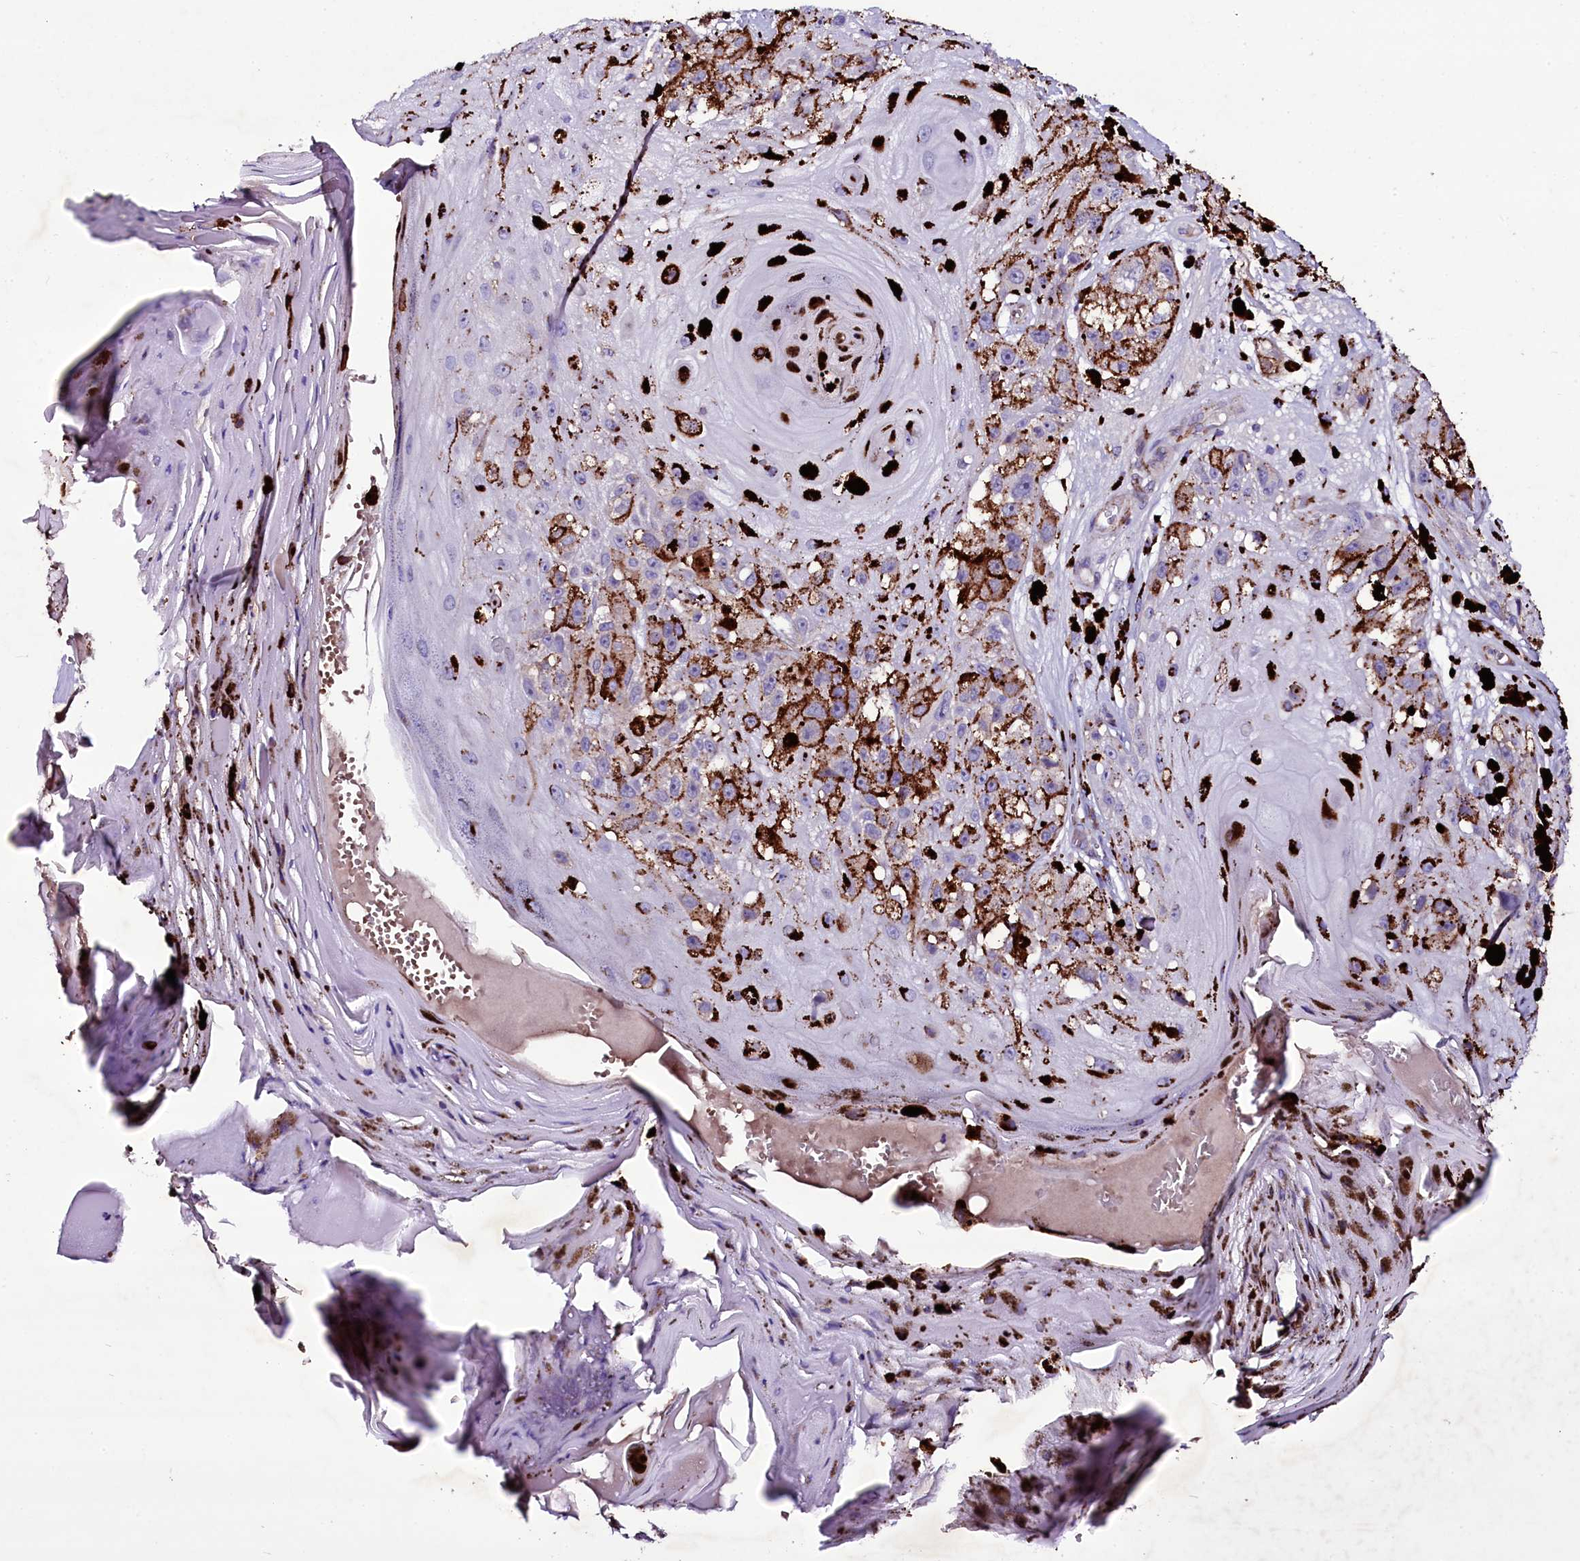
{"staining": {"intensity": "negative", "quantity": "none", "location": "none"}, "tissue": "melanoma", "cell_type": "Tumor cells", "image_type": "cancer", "snomed": [{"axis": "morphology", "description": "Malignant melanoma, NOS"}, {"axis": "topography", "description": "Skin"}], "caption": "The micrograph exhibits no significant expression in tumor cells of malignant melanoma.", "gene": "MEX3C", "patient": {"sex": "male", "age": 88}}